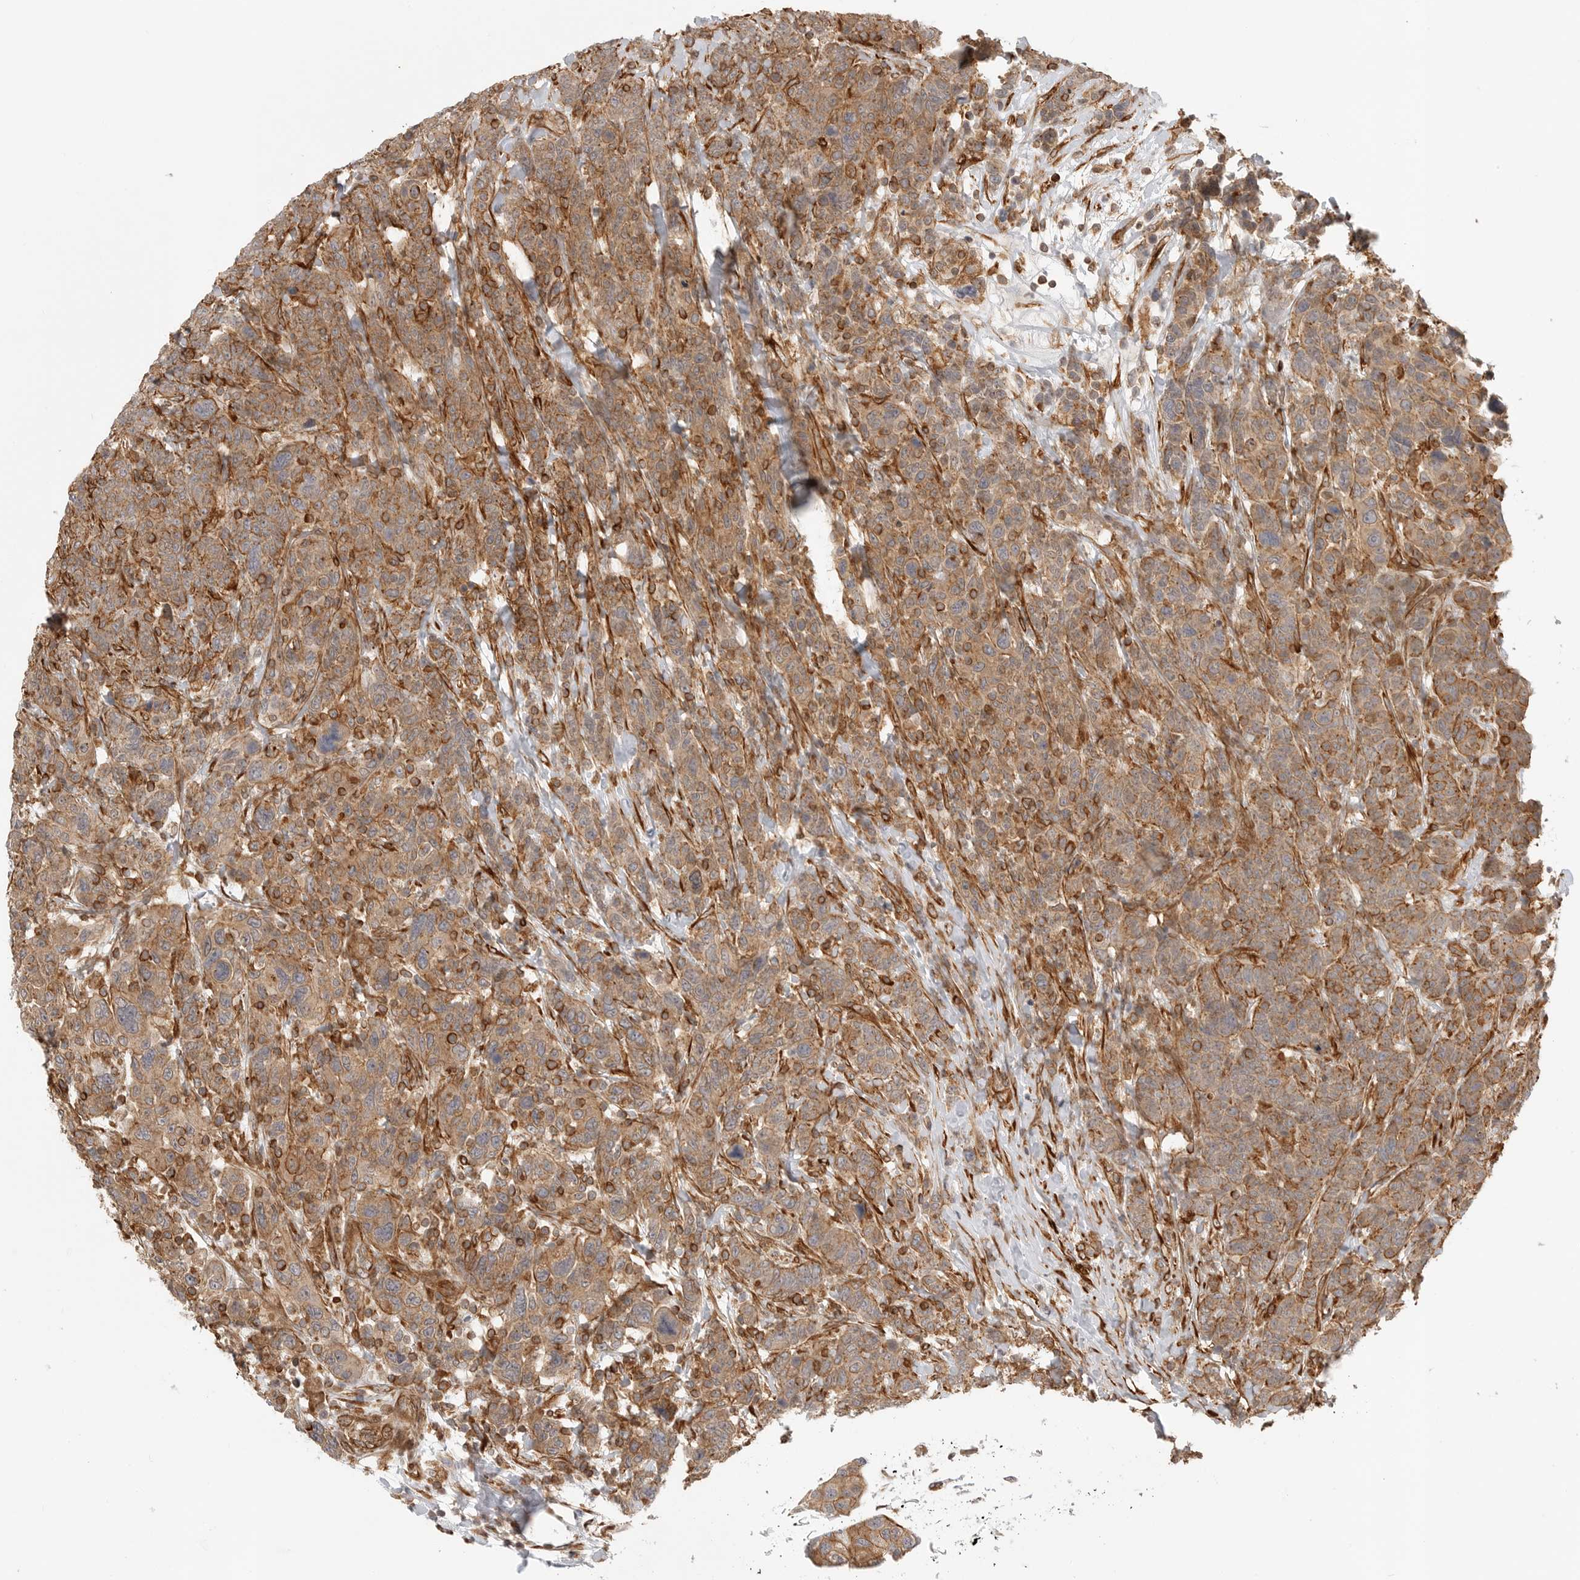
{"staining": {"intensity": "moderate", "quantity": ">75%", "location": "cytoplasmic/membranous"}, "tissue": "breast cancer", "cell_type": "Tumor cells", "image_type": "cancer", "snomed": [{"axis": "morphology", "description": "Duct carcinoma"}, {"axis": "topography", "description": "Breast"}], "caption": "Breast infiltrating ductal carcinoma was stained to show a protein in brown. There is medium levels of moderate cytoplasmic/membranous positivity in about >75% of tumor cells.", "gene": "ATOH7", "patient": {"sex": "female", "age": 37}}